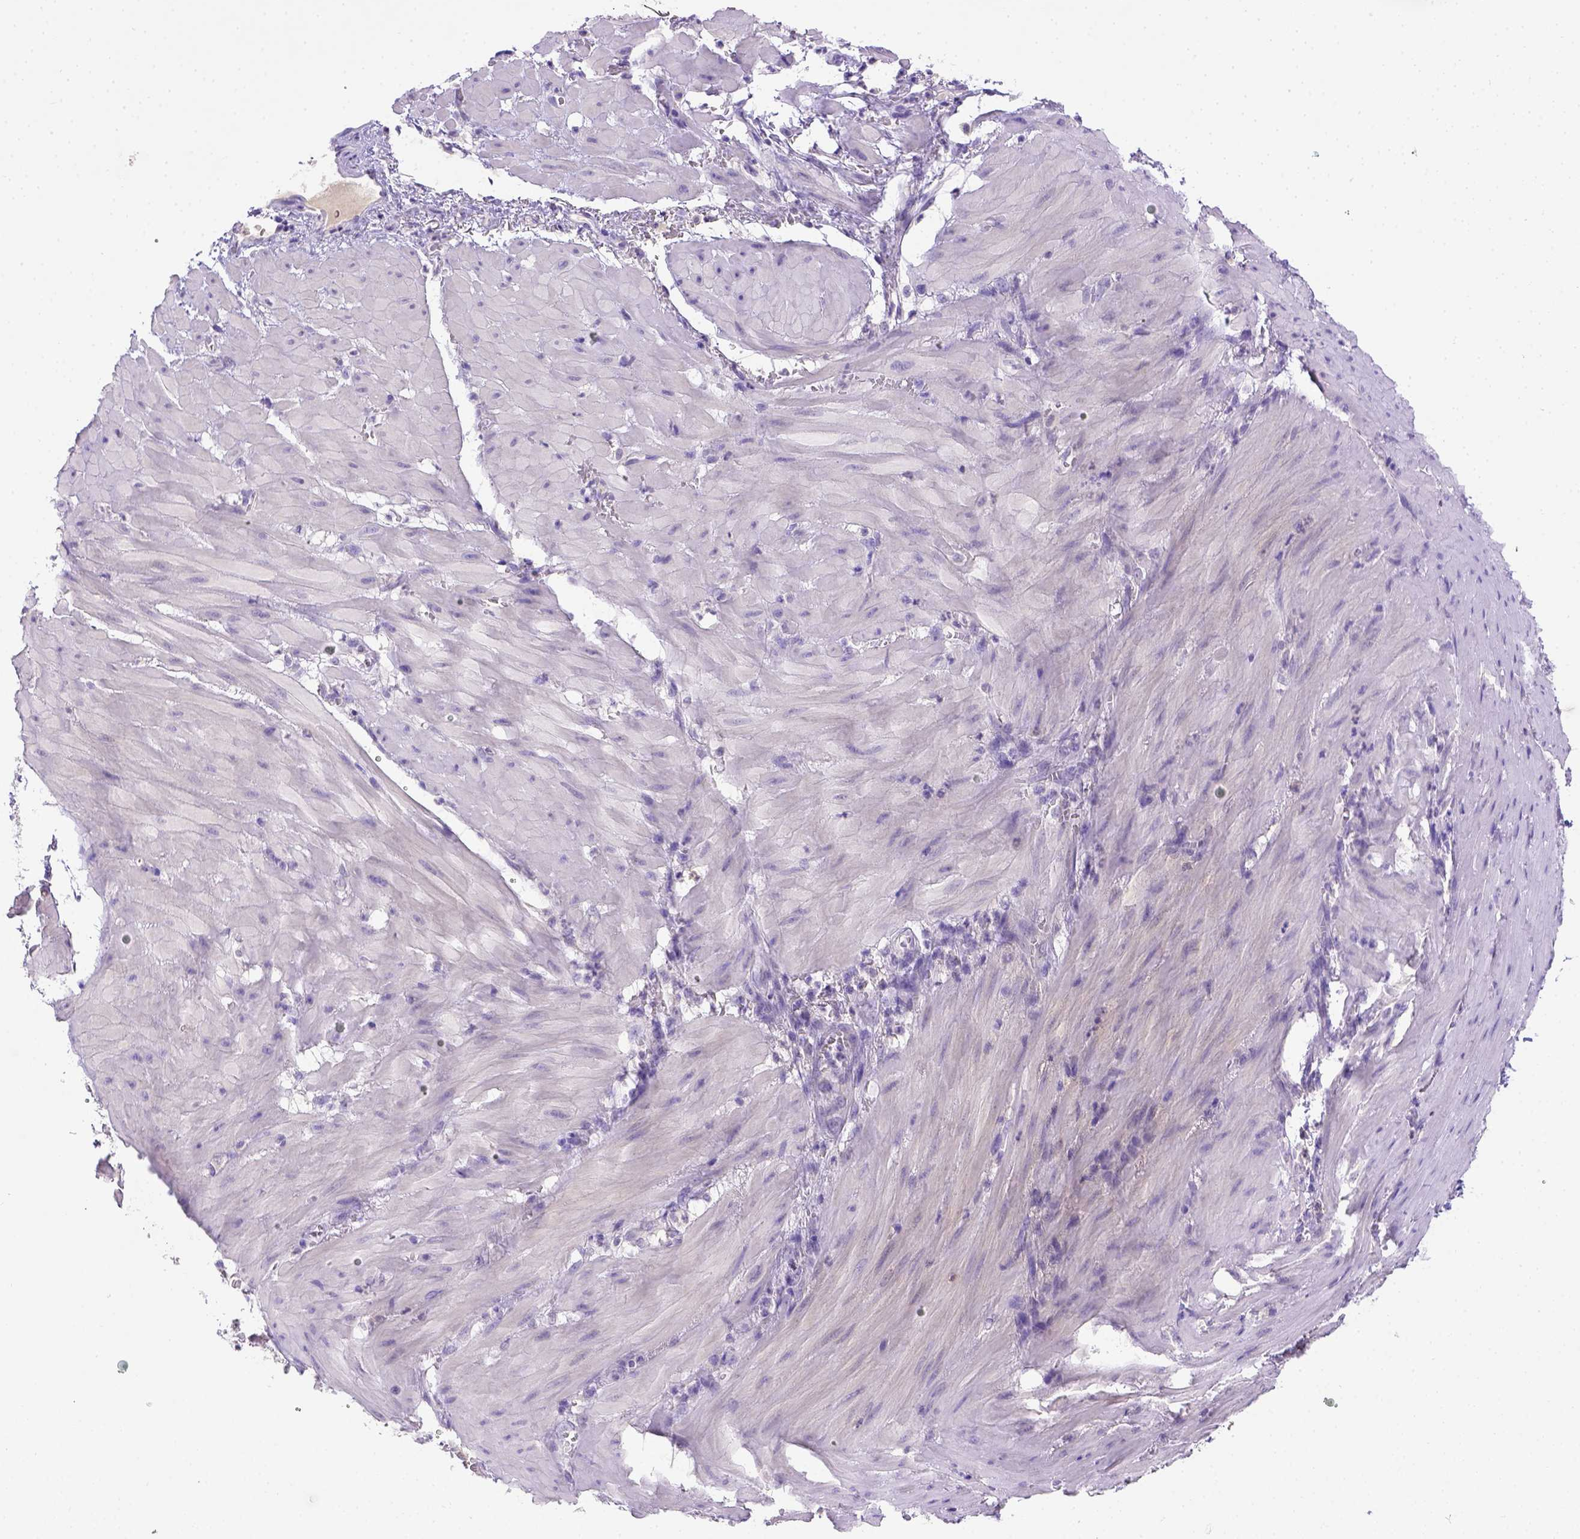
{"staining": {"intensity": "negative", "quantity": "none", "location": "none"}, "tissue": "stomach cancer", "cell_type": "Tumor cells", "image_type": "cancer", "snomed": [{"axis": "morphology", "description": "Normal tissue, NOS"}, {"axis": "morphology", "description": "Adenocarcinoma, NOS"}, {"axis": "topography", "description": "Esophagus"}, {"axis": "topography", "description": "Stomach, upper"}], "caption": "Immunohistochemical staining of stomach cancer (adenocarcinoma) reveals no significant positivity in tumor cells.", "gene": "B3GAT1", "patient": {"sex": "male", "age": 74}}